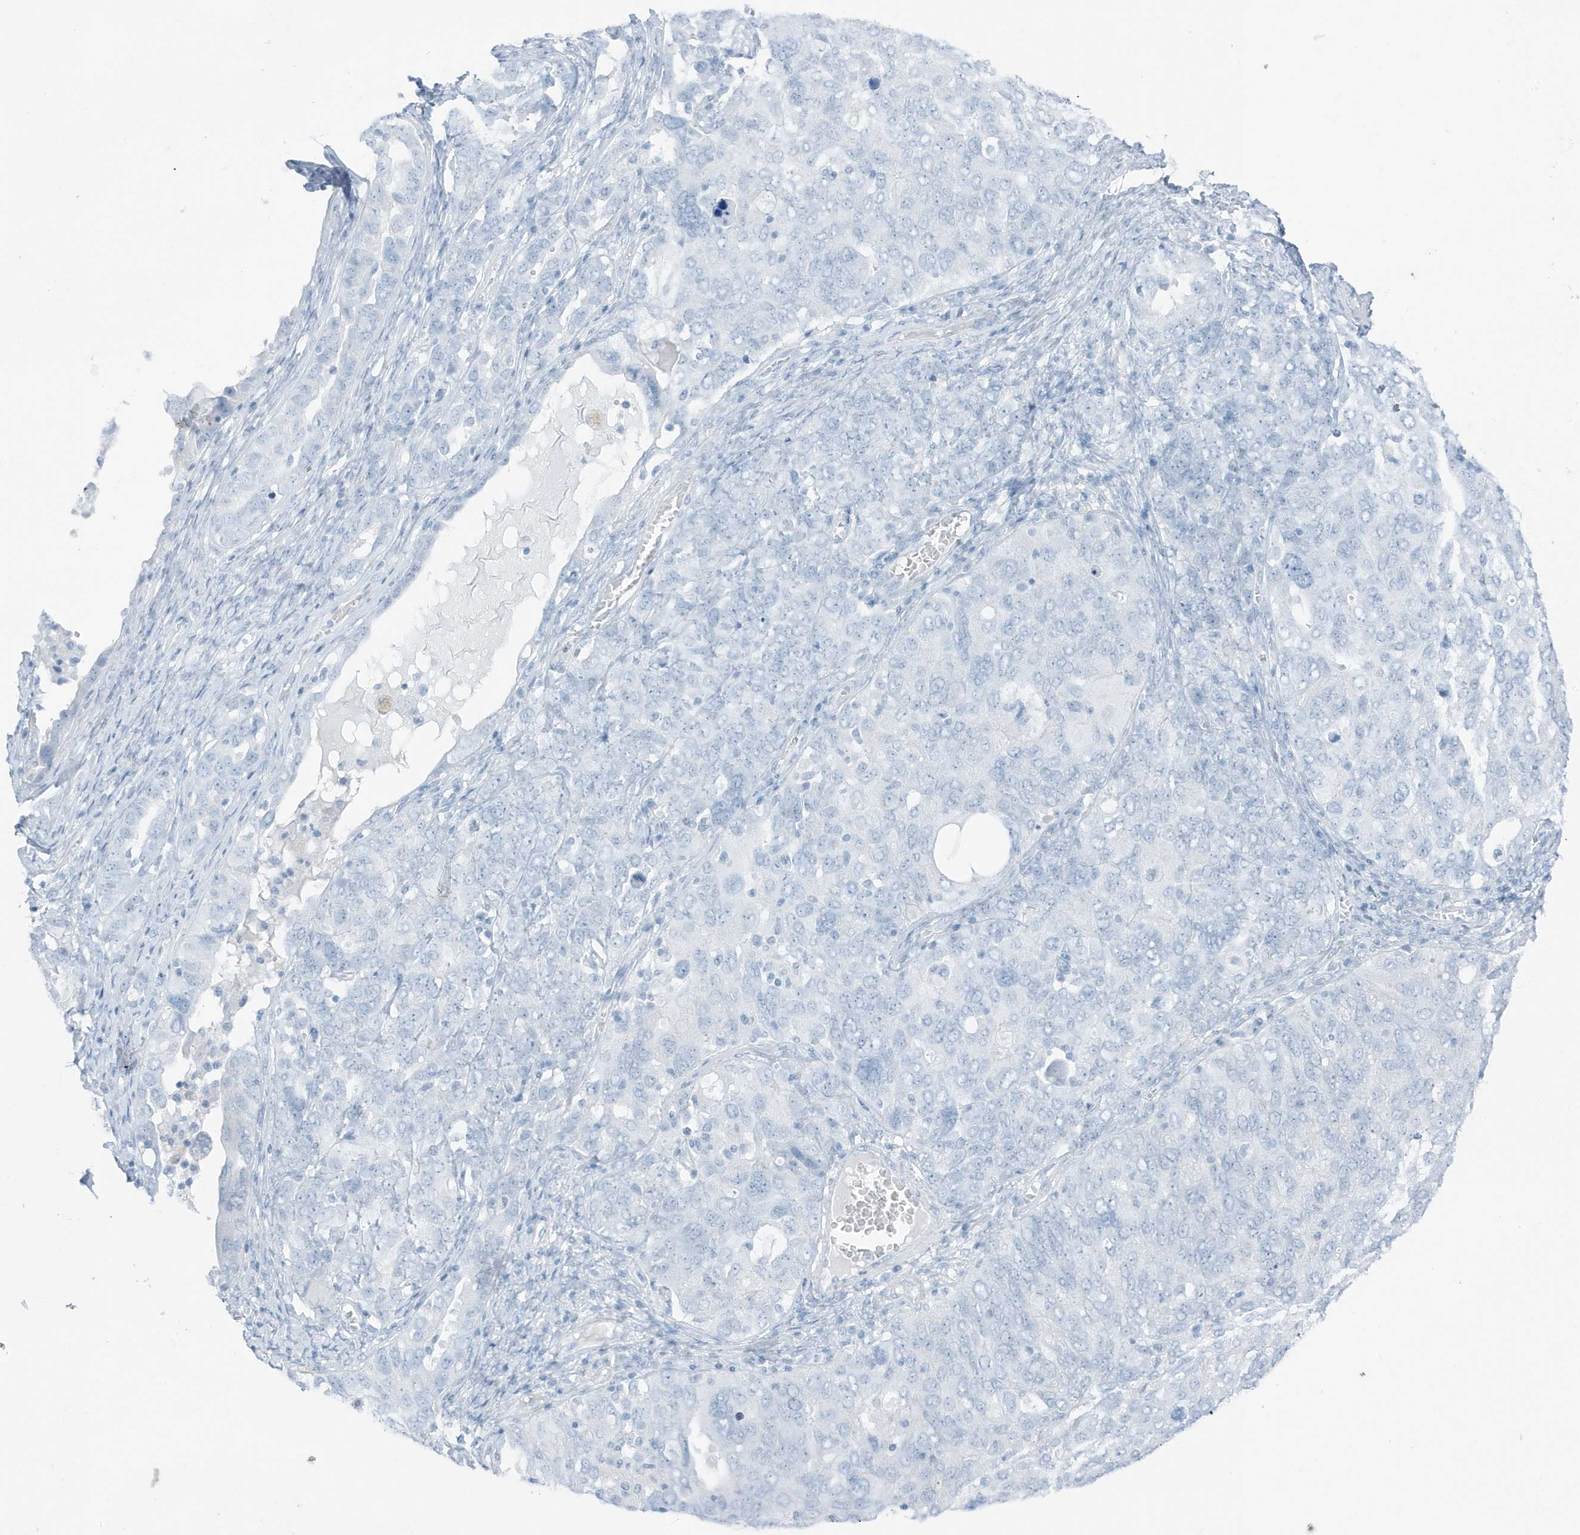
{"staining": {"intensity": "negative", "quantity": "none", "location": "none"}, "tissue": "ovarian cancer", "cell_type": "Tumor cells", "image_type": "cancer", "snomed": [{"axis": "morphology", "description": "Carcinoma, endometroid"}, {"axis": "topography", "description": "Ovary"}], "caption": "Tumor cells show no significant expression in ovarian cancer (endometroid carcinoma). (DAB IHC visualized using brightfield microscopy, high magnification).", "gene": "ZFP64", "patient": {"sex": "female", "age": 62}}